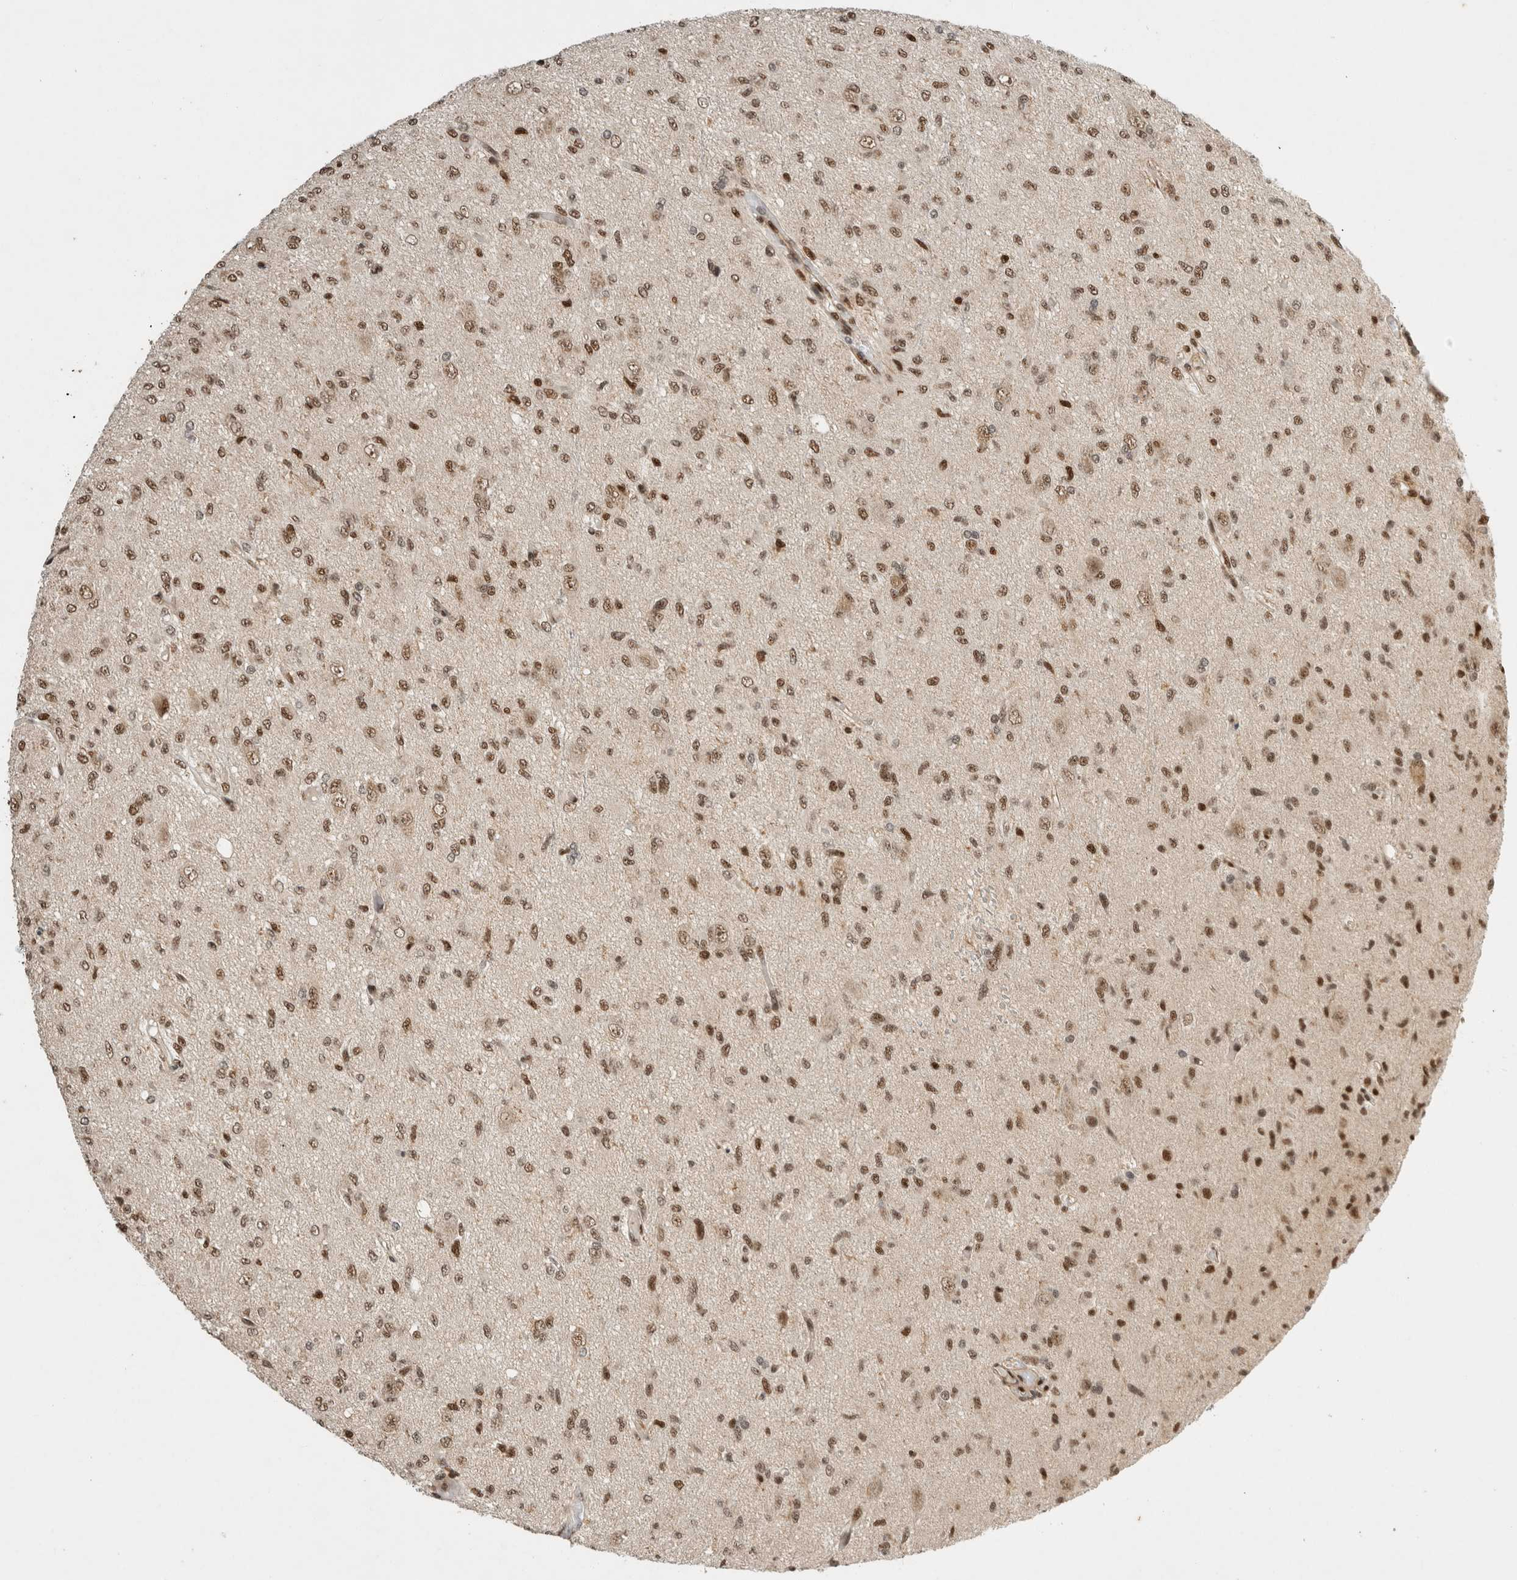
{"staining": {"intensity": "moderate", "quantity": ">75%", "location": "nuclear"}, "tissue": "glioma", "cell_type": "Tumor cells", "image_type": "cancer", "snomed": [{"axis": "morphology", "description": "Glioma, malignant, High grade"}, {"axis": "topography", "description": "Brain"}], "caption": "Protein expression analysis of high-grade glioma (malignant) displays moderate nuclear positivity in approximately >75% of tumor cells.", "gene": "SNRNP40", "patient": {"sex": "female", "age": 59}}